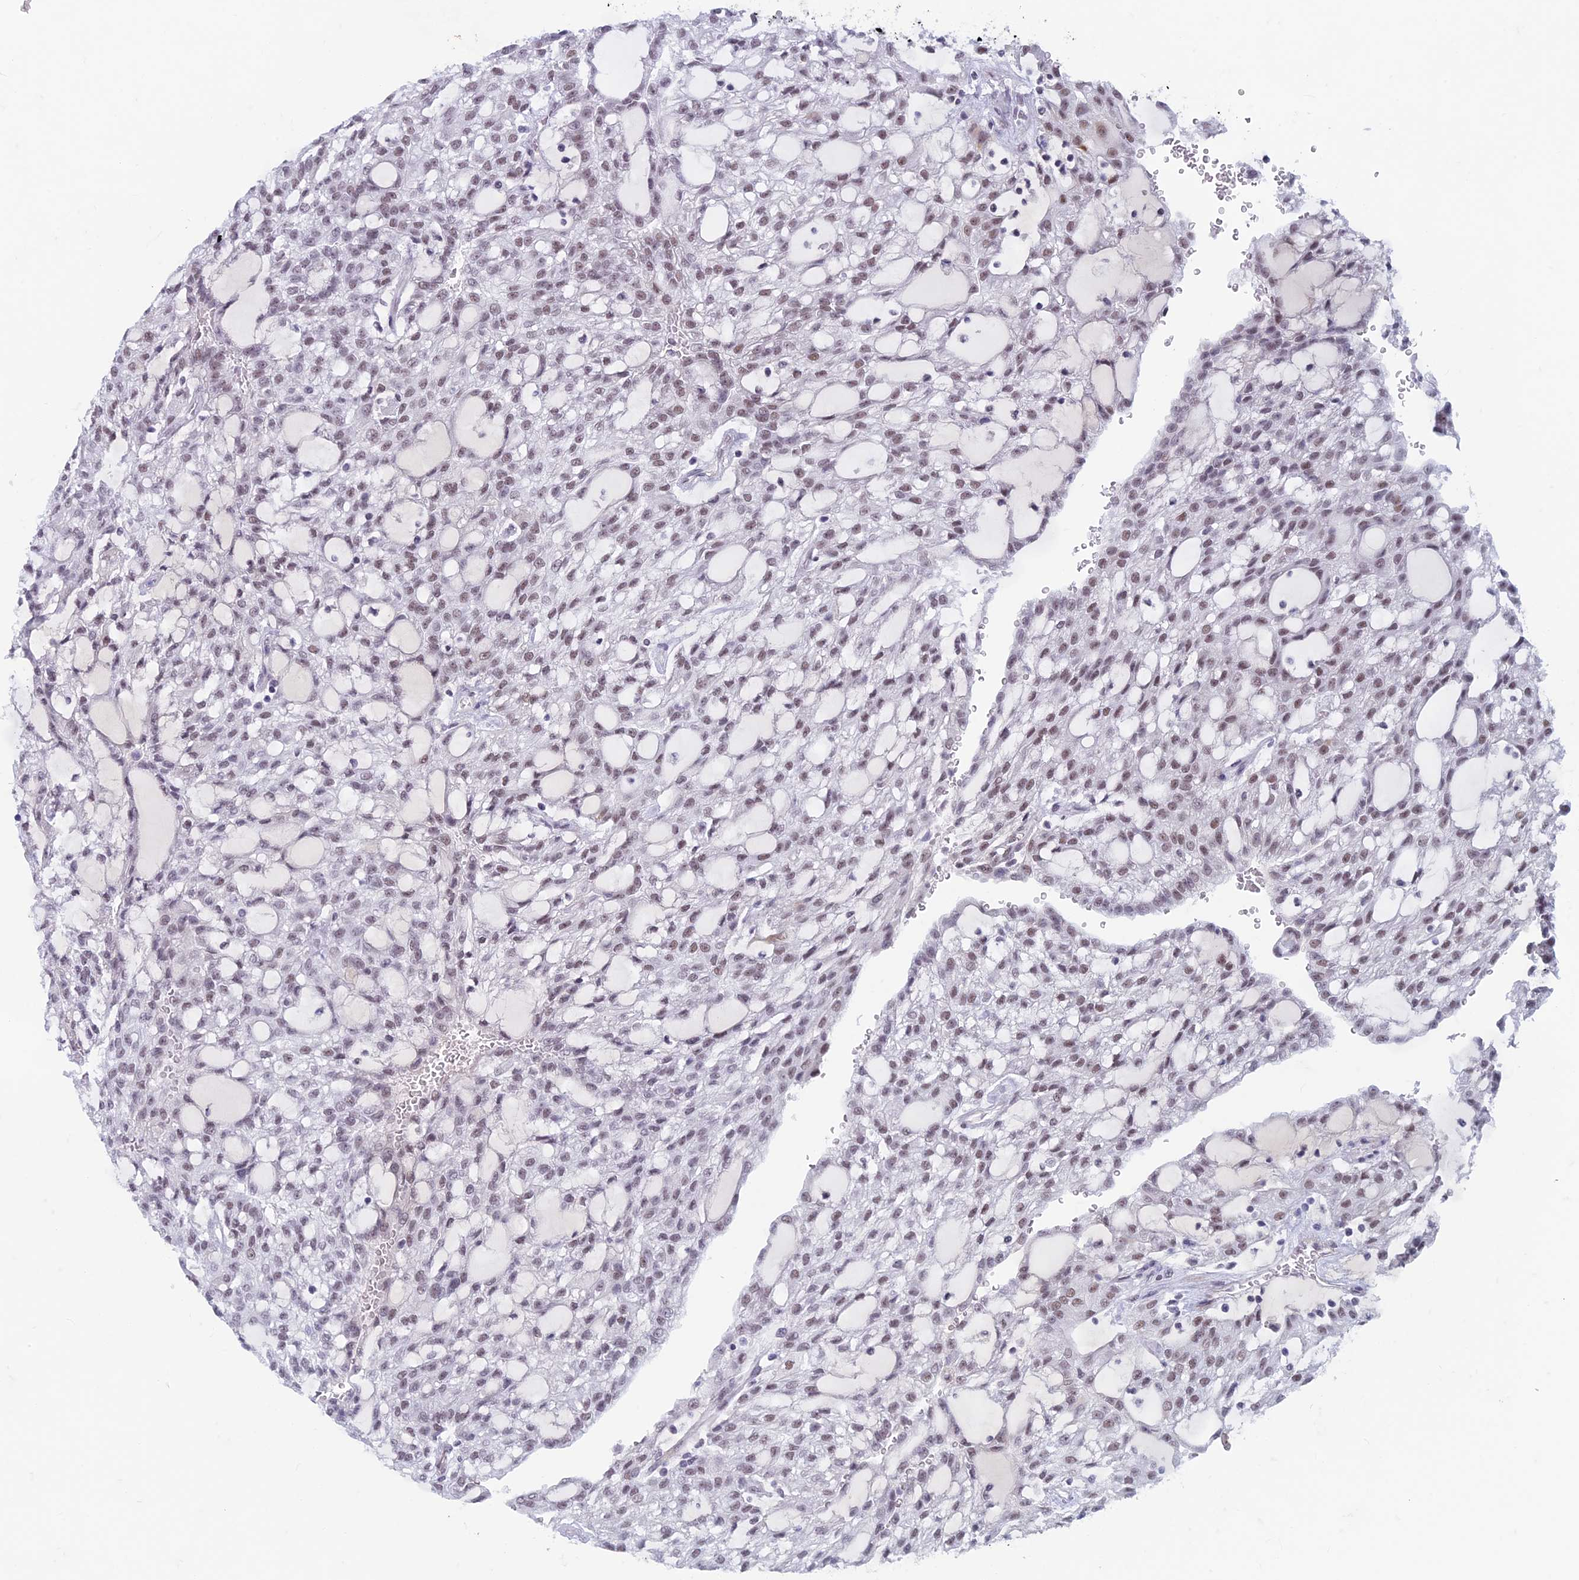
{"staining": {"intensity": "moderate", "quantity": "25%-75%", "location": "nuclear"}, "tissue": "renal cancer", "cell_type": "Tumor cells", "image_type": "cancer", "snomed": [{"axis": "morphology", "description": "Adenocarcinoma, NOS"}, {"axis": "topography", "description": "Kidney"}], "caption": "Moderate nuclear protein positivity is appreciated in approximately 25%-75% of tumor cells in adenocarcinoma (renal). (DAB IHC with brightfield microscopy, high magnification).", "gene": "ASH2L", "patient": {"sex": "male", "age": 63}}